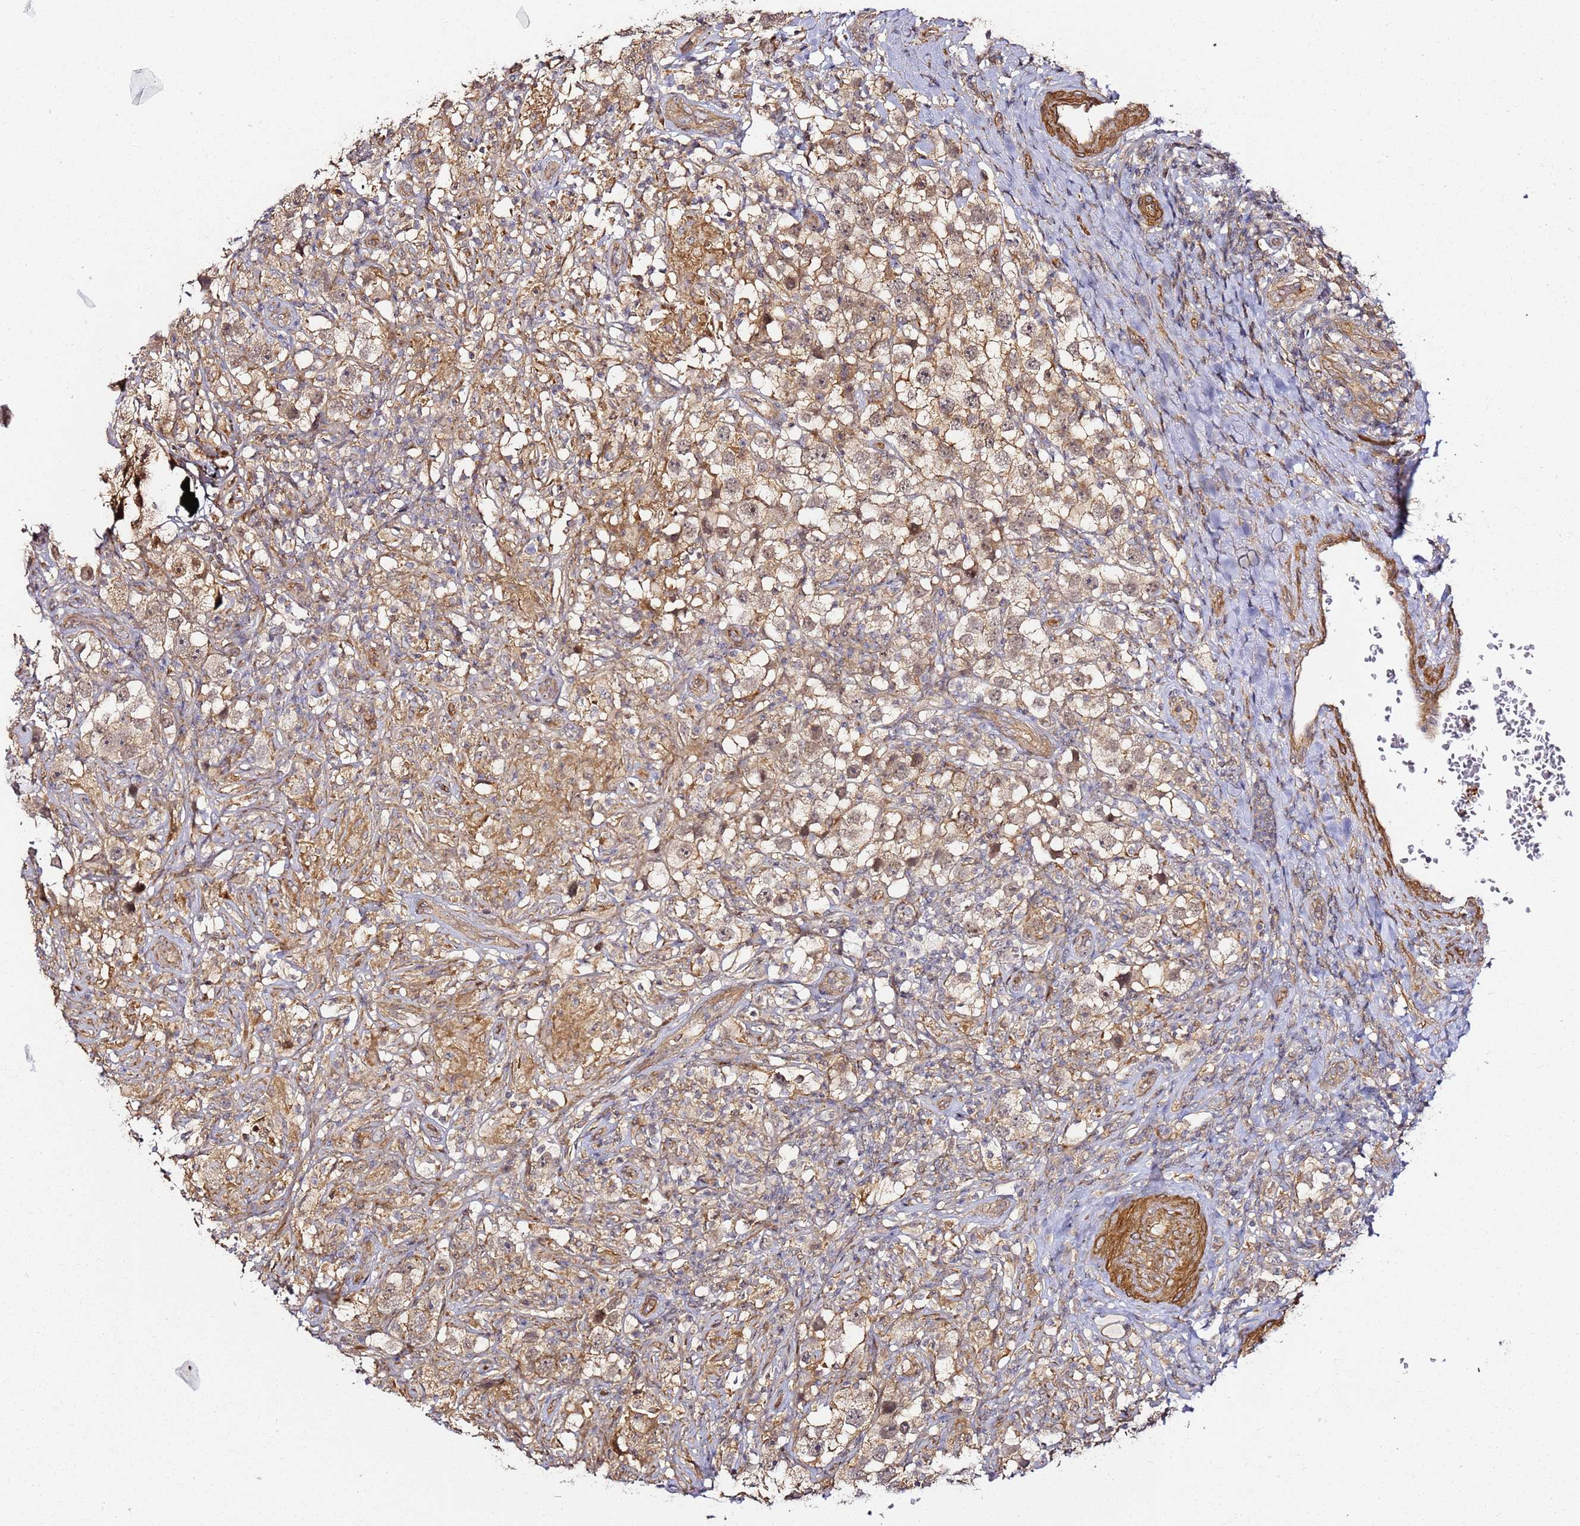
{"staining": {"intensity": "weak", "quantity": ">75%", "location": "cytoplasmic/membranous"}, "tissue": "testis cancer", "cell_type": "Tumor cells", "image_type": "cancer", "snomed": [{"axis": "morphology", "description": "Seminoma, NOS"}, {"axis": "topography", "description": "Testis"}], "caption": "Immunohistochemical staining of seminoma (testis) displays low levels of weak cytoplasmic/membranous protein staining in approximately >75% of tumor cells. (Stains: DAB in brown, nuclei in blue, Microscopy: brightfield microscopy at high magnification).", "gene": "CCNYL1", "patient": {"sex": "male", "age": 49}}